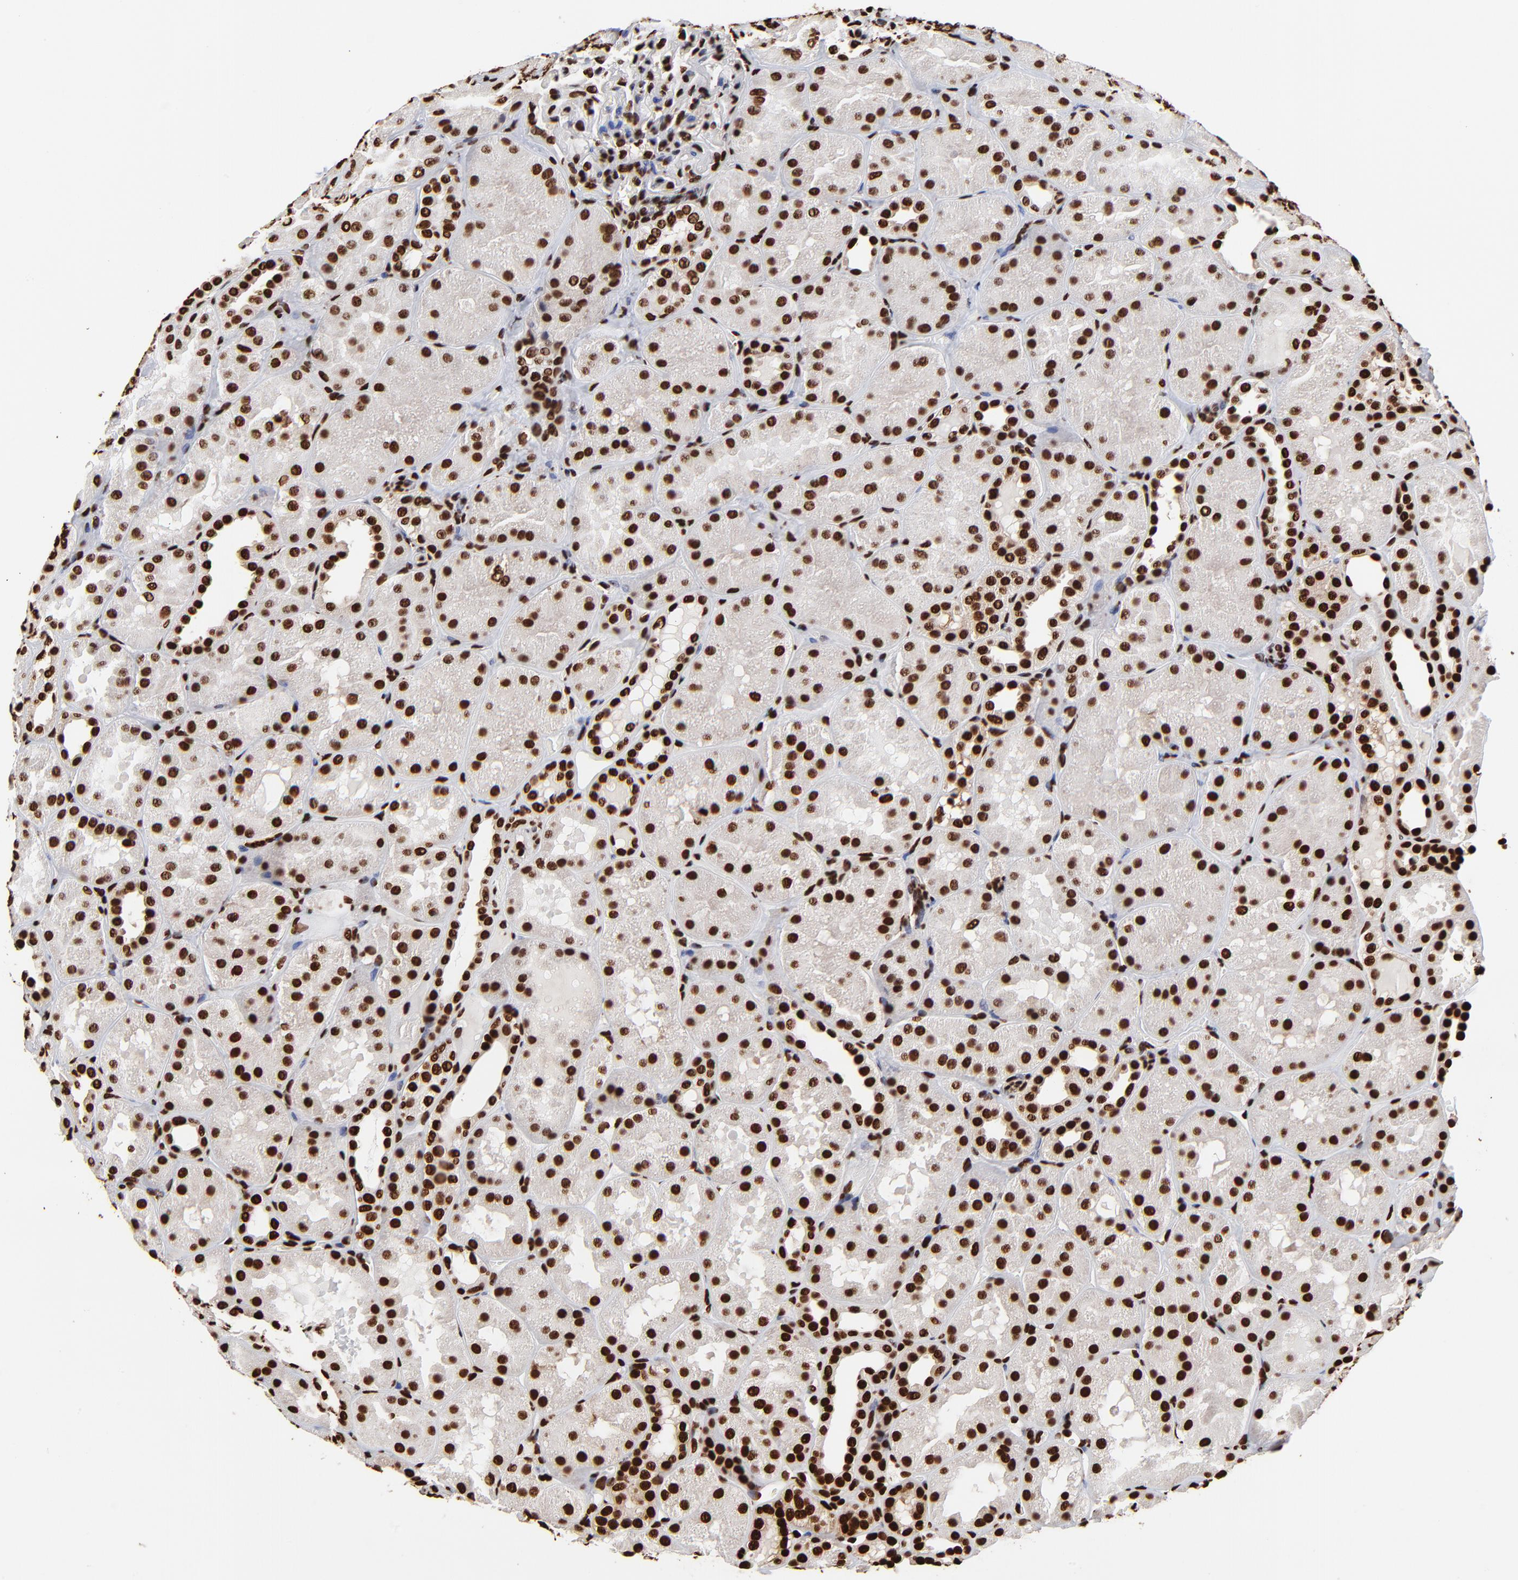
{"staining": {"intensity": "strong", "quantity": ">75%", "location": "nuclear"}, "tissue": "kidney", "cell_type": "Cells in glomeruli", "image_type": "normal", "snomed": [{"axis": "morphology", "description": "Normal tissue, NOS"}, {"axis": "topography", "description": "Kidney"}], "caption": "Strong nuclear positivity for a protein is present in approximately >75% of cells in glomeruli of normal kidney using IHC.", "gene": "ZNF544", "patient": {"sex": "male", "age": 28}}